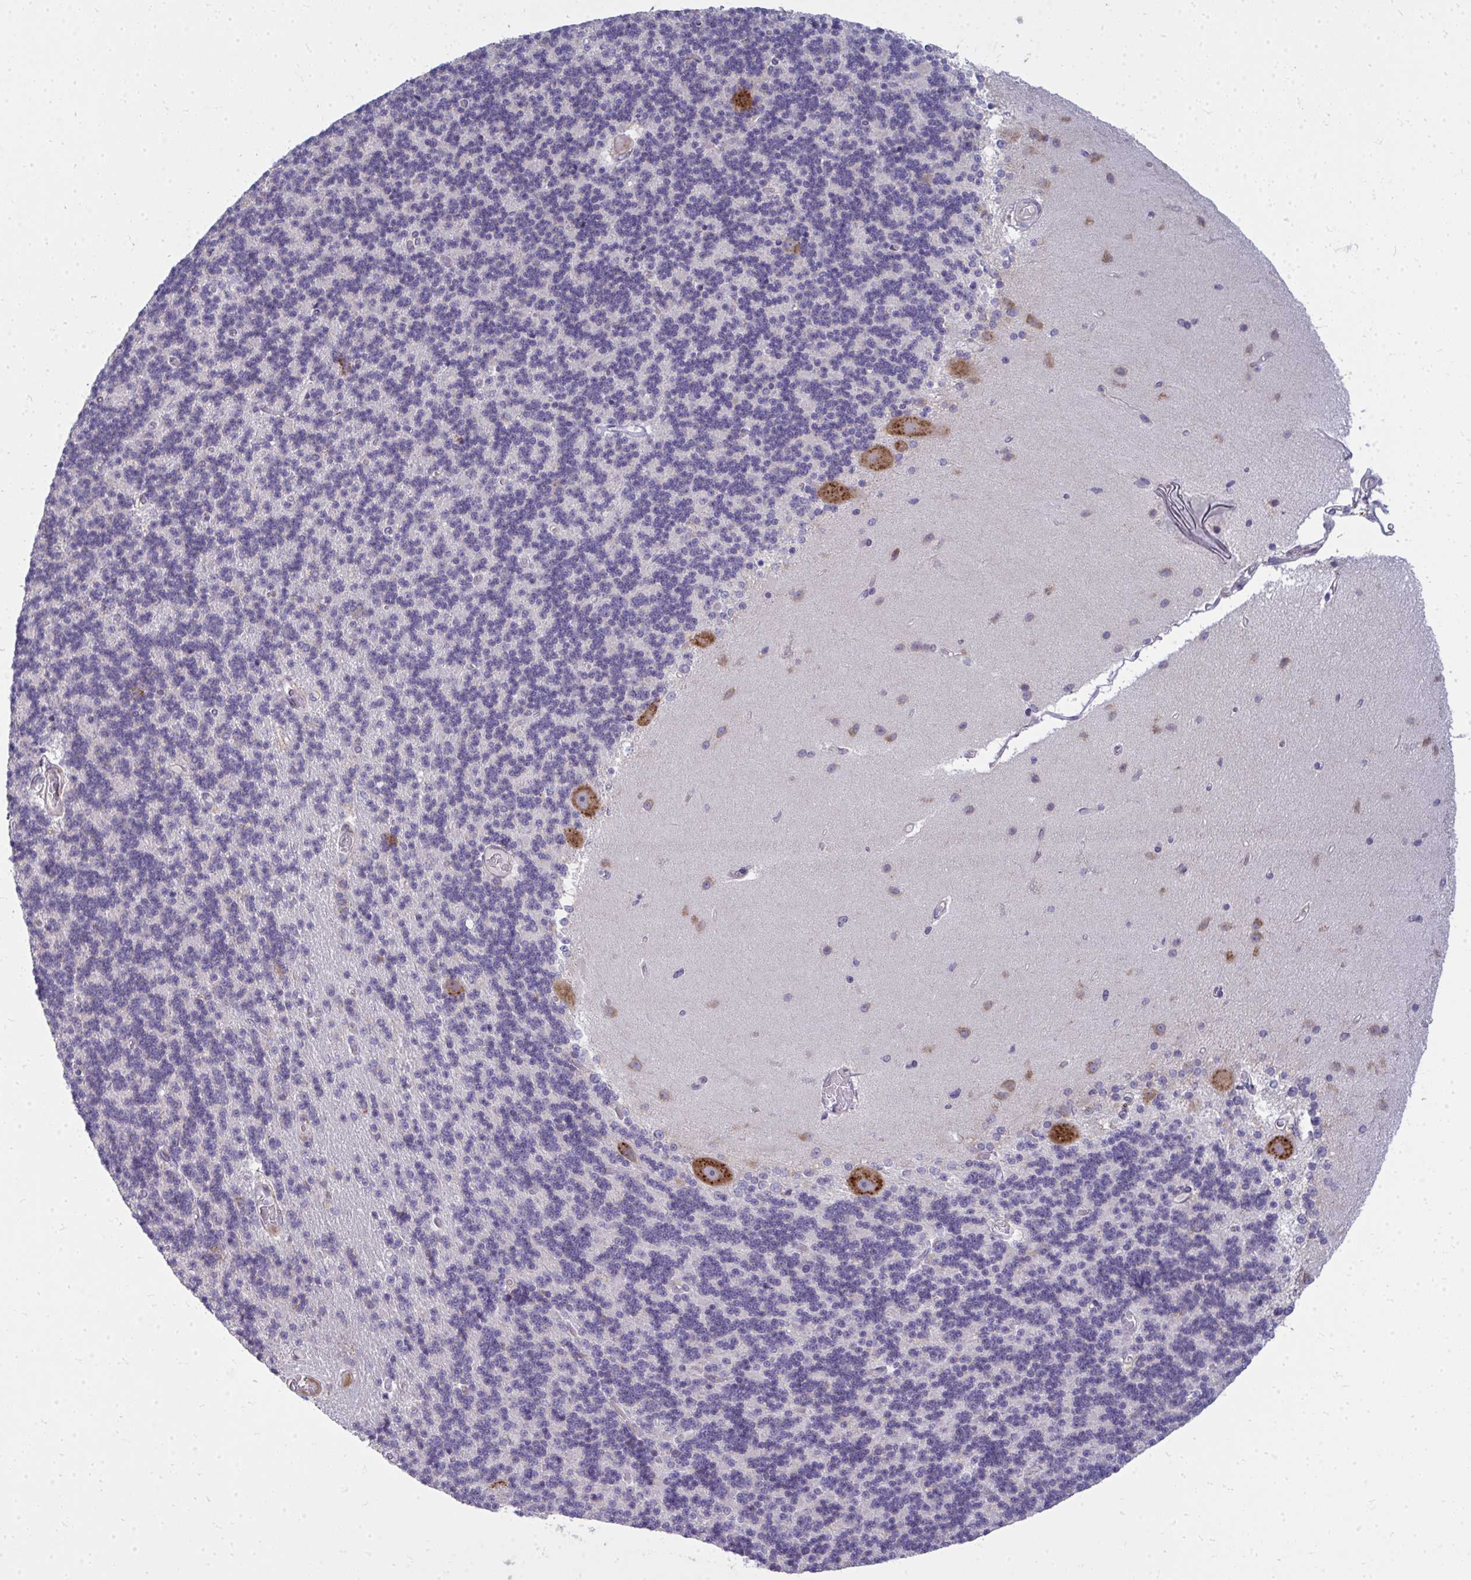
{"staining": {"intensity": "negative", "quantity": "none", "location": "none"}, "tissue": "cerebellum", "cell_type": "Cells in granular layer", "image_type": "normal", "snomed": [{"axis": "morphology", "description": "Normal tissue, NOS"}, {"axis": "topography", "description": "Cerebellum"}], "caption": "A high-resolution image shows immunohistochemistry staining of normal cerebellum, which reveals no significant positivity in cells in granular layer. Brightfield microscopy of immunohistochemistry (IHC) stained with DAB (brown) and hematoxylin (blue), captured at high magnification.", "gene": "GFPT2", "patient": {"sex": "female", "age": 54}}